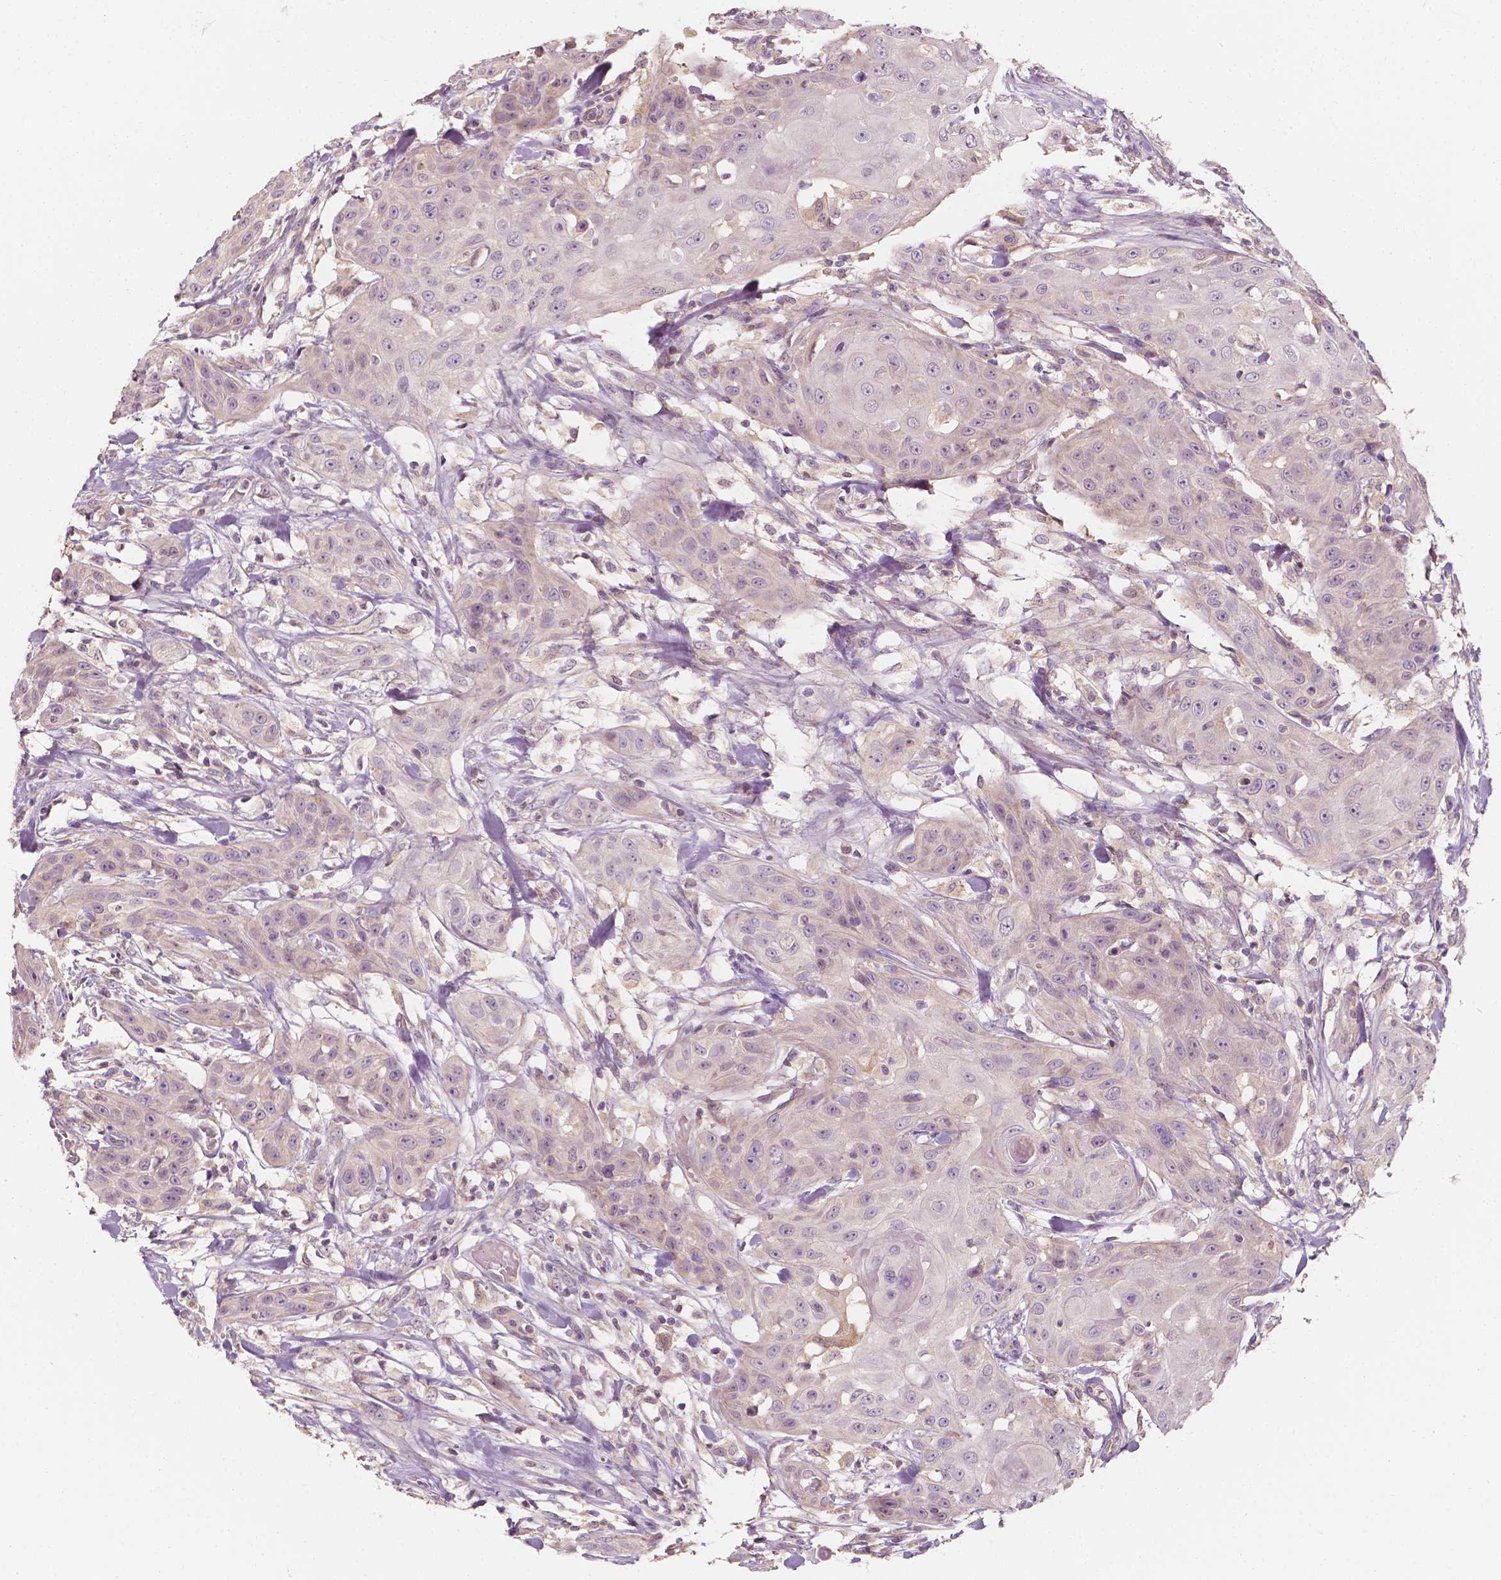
{"staining": {"intensity": "negative", "quantity": "none", "location": "none"}, "tissue": "head and neck cancer", "cell_type": "Tumor cells", "image_type": "cancer", "snomed": [{"axis": "morphology", "description": "Squamous cell carcinoma, NOS"}, {"axis": "topography", "description": "Oral tissue"}, {"axis": "topography", "description": "Head-Neck"}], "caption": "Immunohistochemistry (IHC) photomicrograph of human head and neck squamous cell carcinoma stained for a protein (brown), which exhibits no staining in tumor cells. The staining was performed using DAB to visualize the protein expression in brown, while the nuclei were stained in blue with hematoxylin (Magnification: 20x).", "gene": "SHPK", "patient": {"sex": "female", "age": 55}}